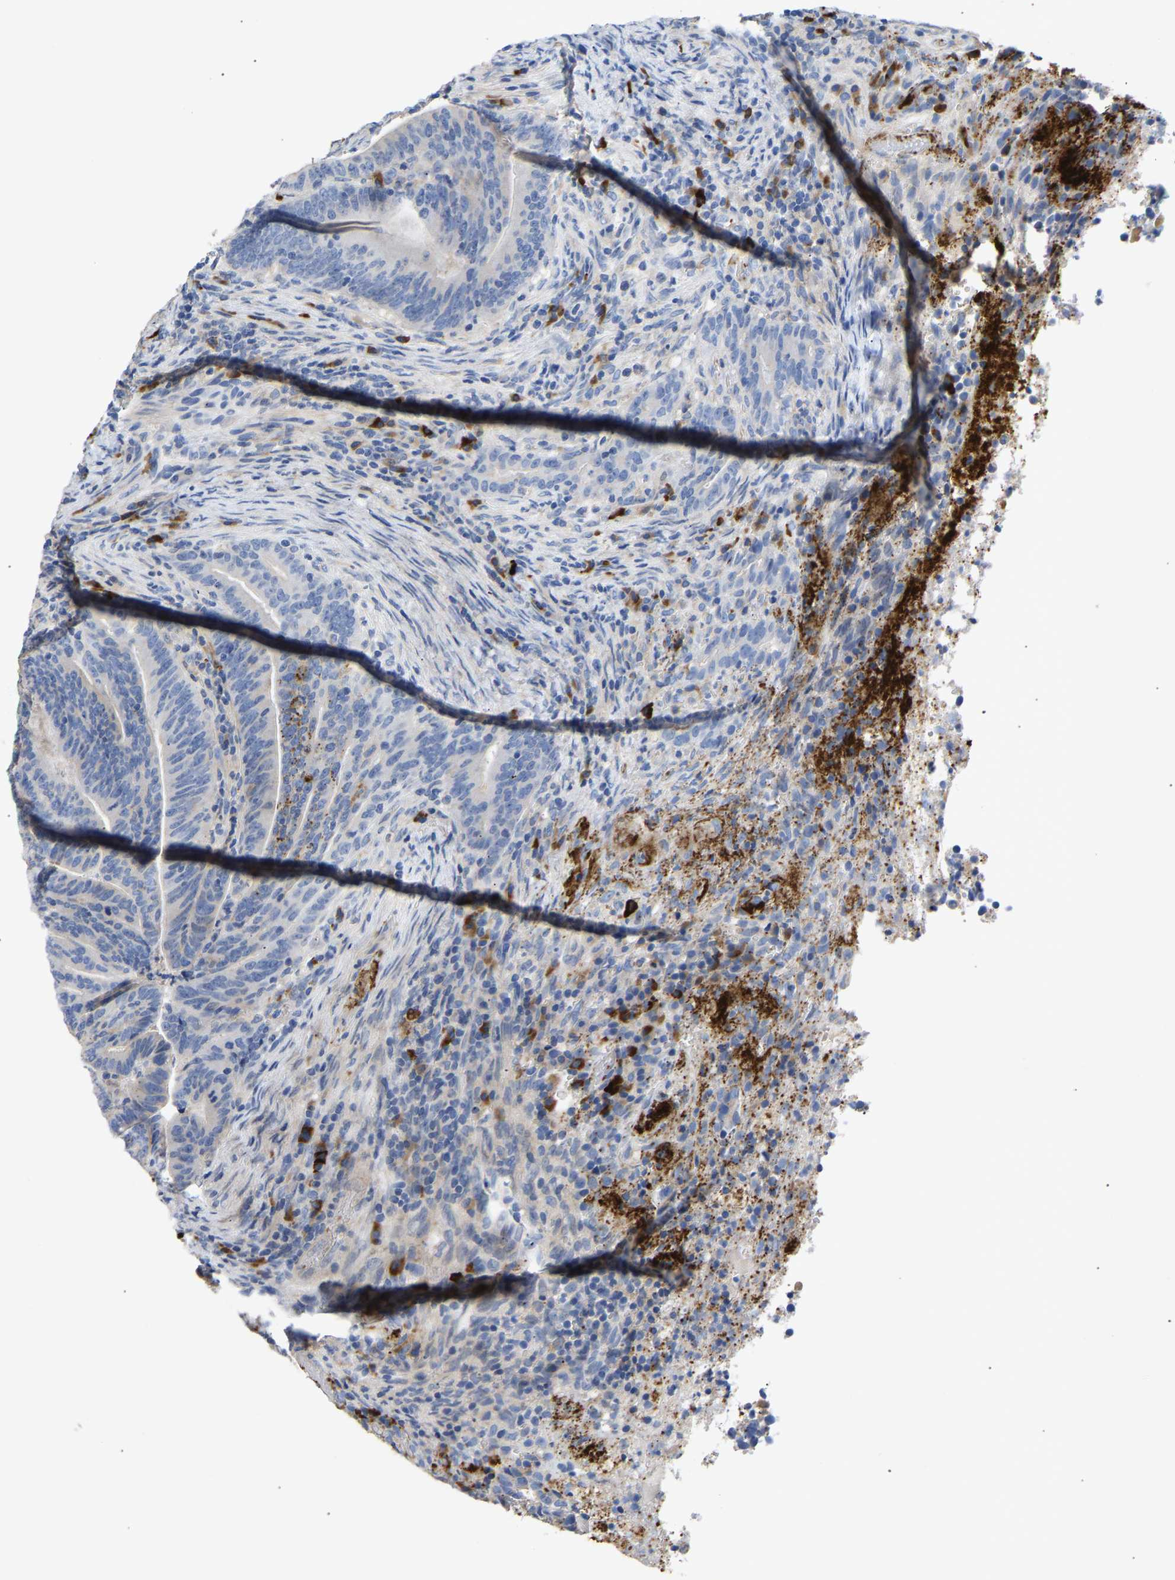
{"staining": {"intensity": "negative", "quantity": "none", "location": "none"}, "tissue": "colorectal cancer", "cell_type": "Tumor cells", "image_type": "cancer", "snomed": [{"axis": "morphology", "description": "Adenocarcinoma, NOS"}, {"axis": "topography", "description": "Colon"}], "caption": "Tumor cells show no significant expression in colorectal adenocarcinoma. (DAB (3,3'-diaminobenzidine) immunohistochemistry, high magnification).", "gene": "FGF18", "patient": {"sex": "female", "age": 66}}